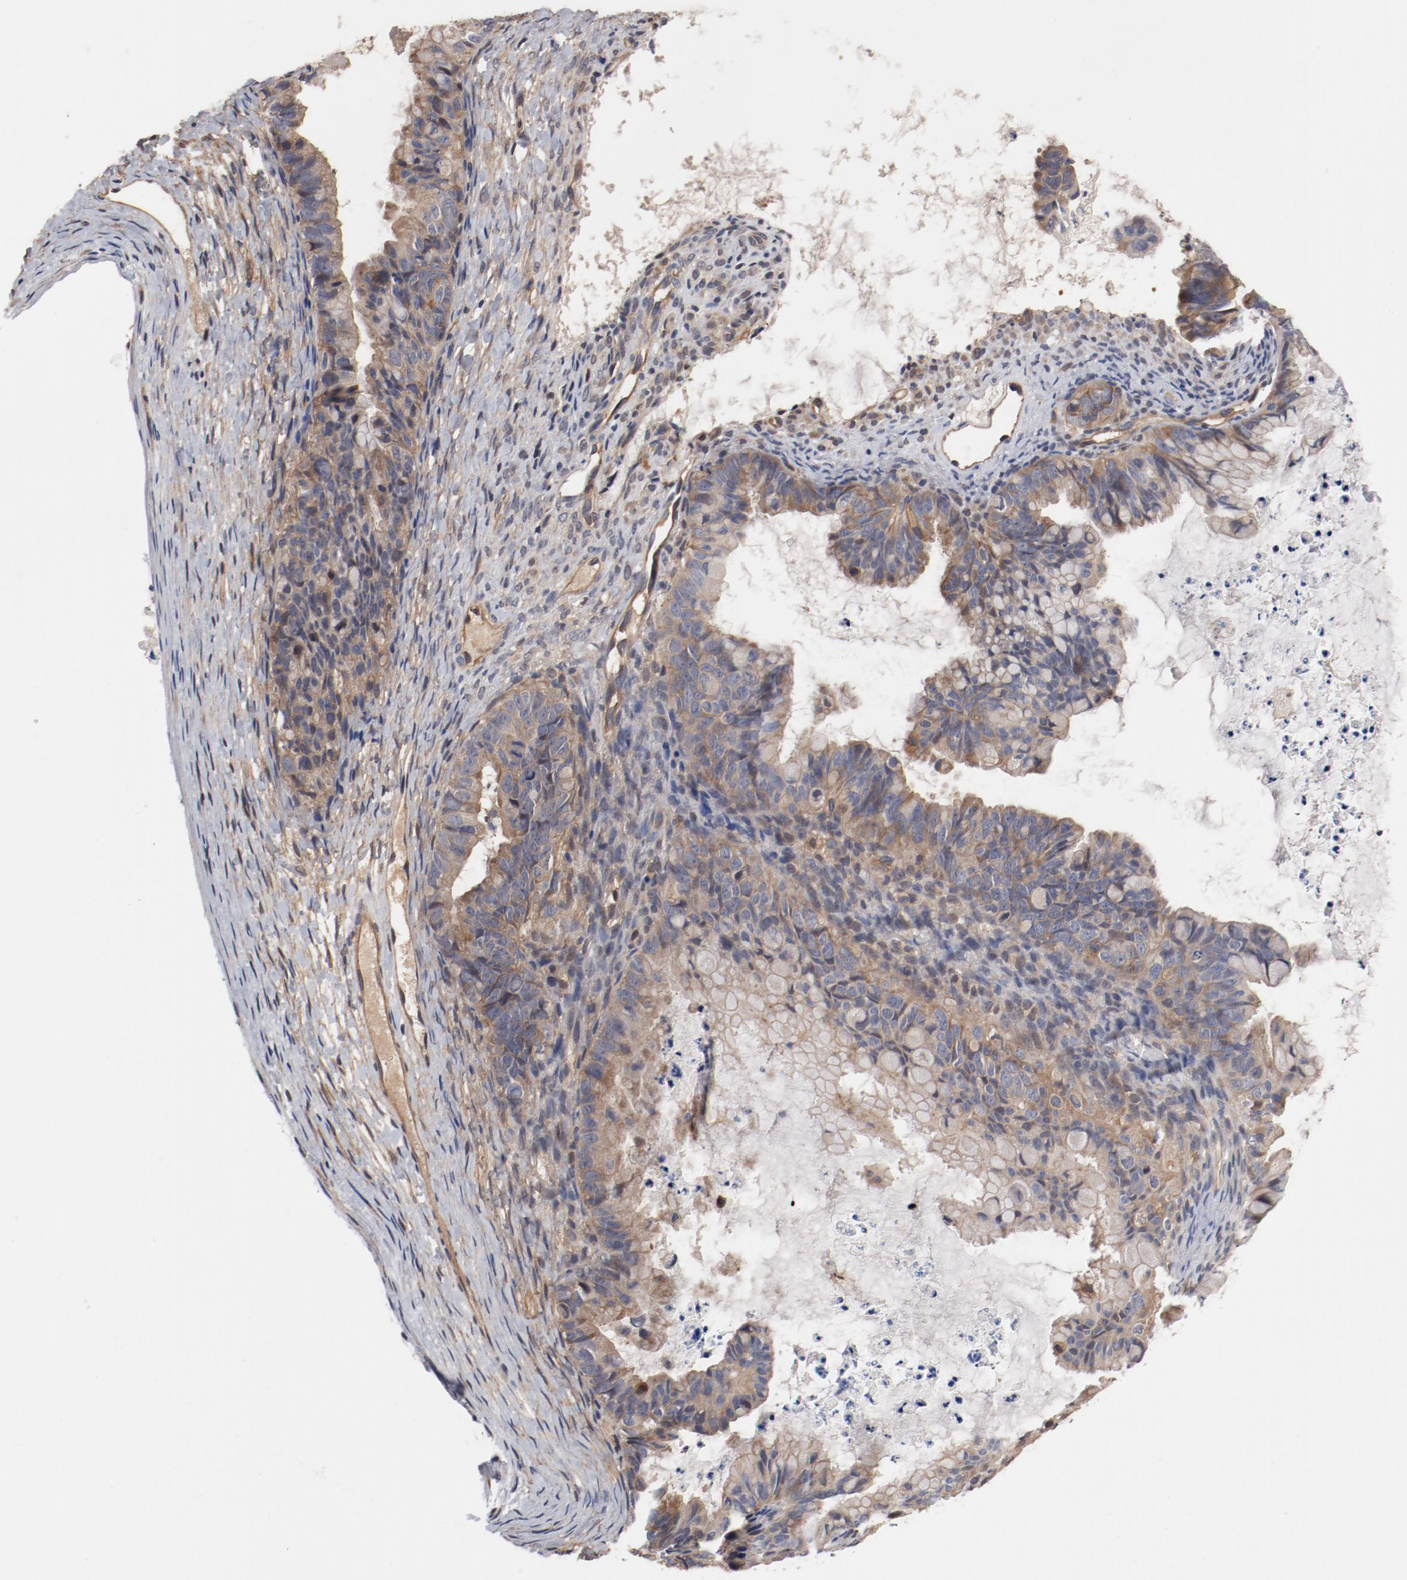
{"staining": {"intensity": "weak", "quantity": ">75%", "location": "cytoplasmic/membranous"}, "tissue": "ovarian cancer", "cell_type": "Tumor cells", "image_type": "cancer", "snomed": [{"axis": "morphology", "description": "Cystadenocarcinoma, mucinous, NOS"}, {"axis": "topography", "description": "Ovary"}], "caption": "About >75% of tumor cells in ovarian cancer (mucinous cystadenocarcinoma) display weak cytoplasmic/membranous protein positivity as visualized by brown immunohistochemical staining.", "gene": "PITPNM2", "patient": {"sex": "female", "age": 36}}